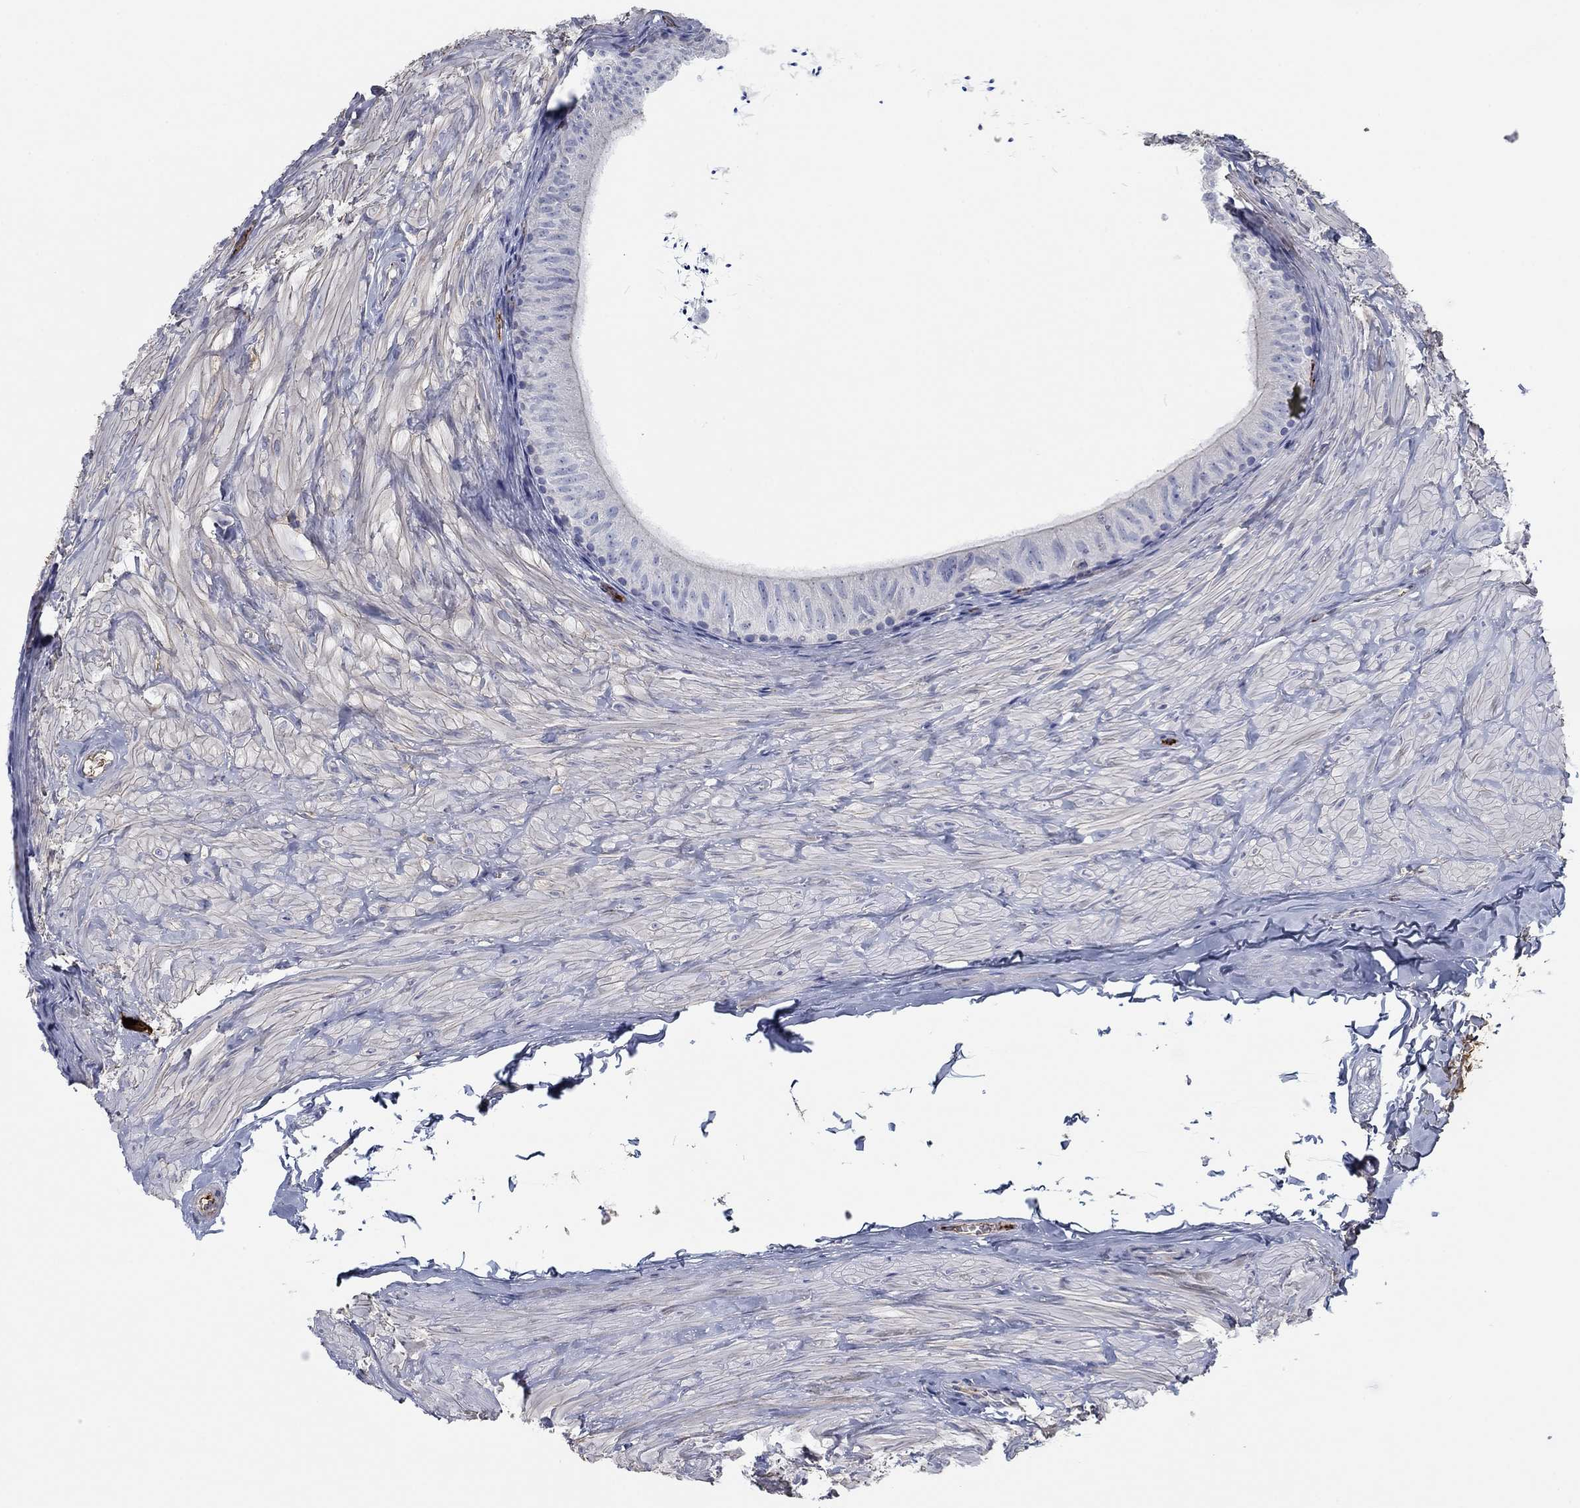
{"staining": {"intensity": "negative", "quantity": "none", "location": "none"}, "tissue": "epididymis", "cell_type": "Glandular cells", "image_type": "normal", "snomed": [{"axis": "morphology", "description": "Normal tissue, NOS"}, {"axis": "topography", "description": "Epididymis"}], "caption": "Glandular cells are negative for brown protein staining in normal epididymis. (DAB (3,3'-diaminobenzidine) immunohistochemistry (IHC), high magnification).", "gene": "APOC3", "patient": {"sex": "male", "age": 32}}